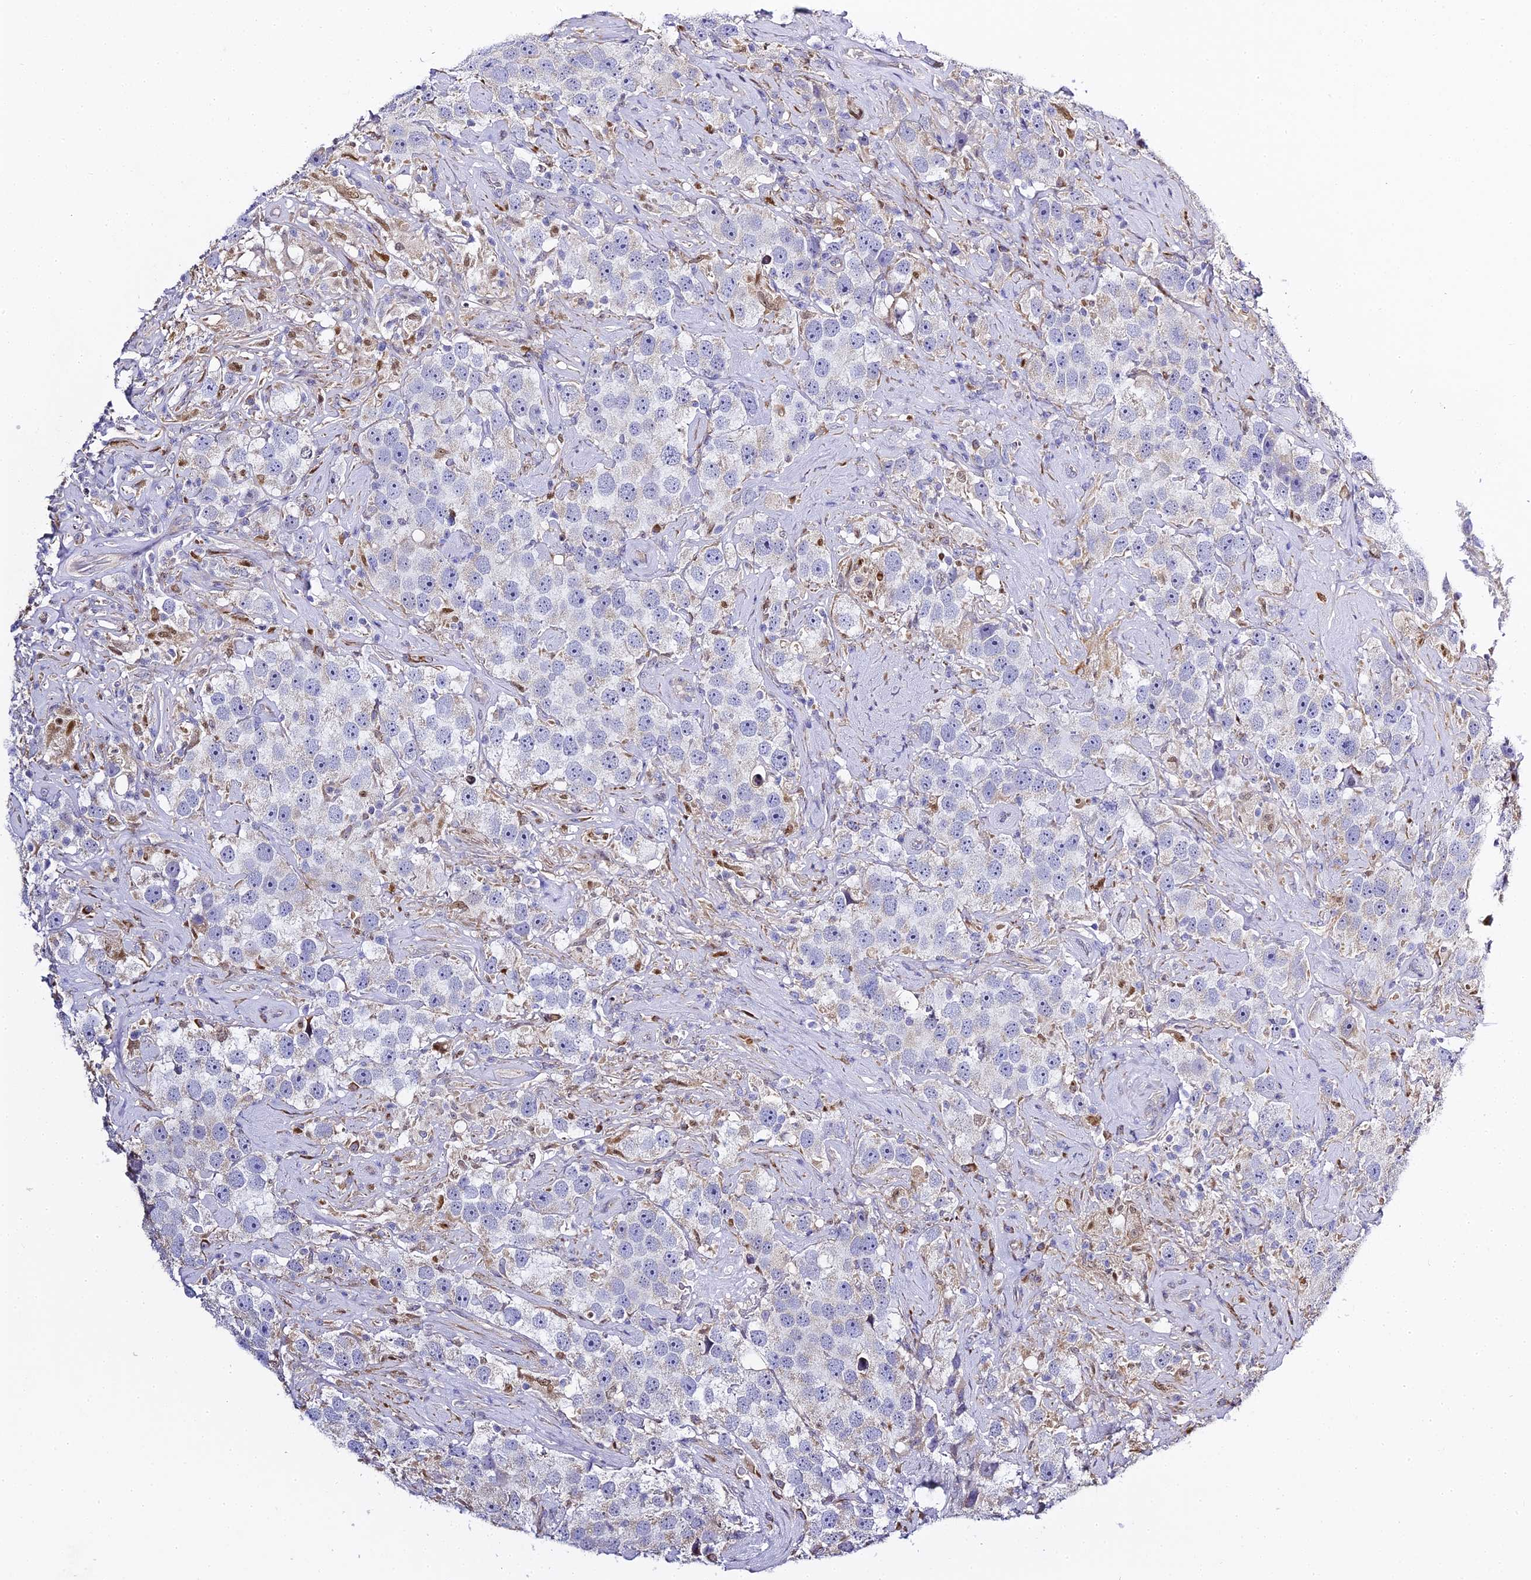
{"staining": {"intensity": "negative", "quantity": "none", "location": "none"}, "tissue": "testis cancer", "cell_type": "Tumor cells", "image_type": "cancer", "snomed": [{"axis": "morphology", "description": "Seminoma, NOS"}, {"axis": "topography", "description": "Testis"}], "caption": "There is no significant expression in tumor cells of testis seminoma.", "gene": "SERP1", "patient": {"sex": "male", "age": 49}}